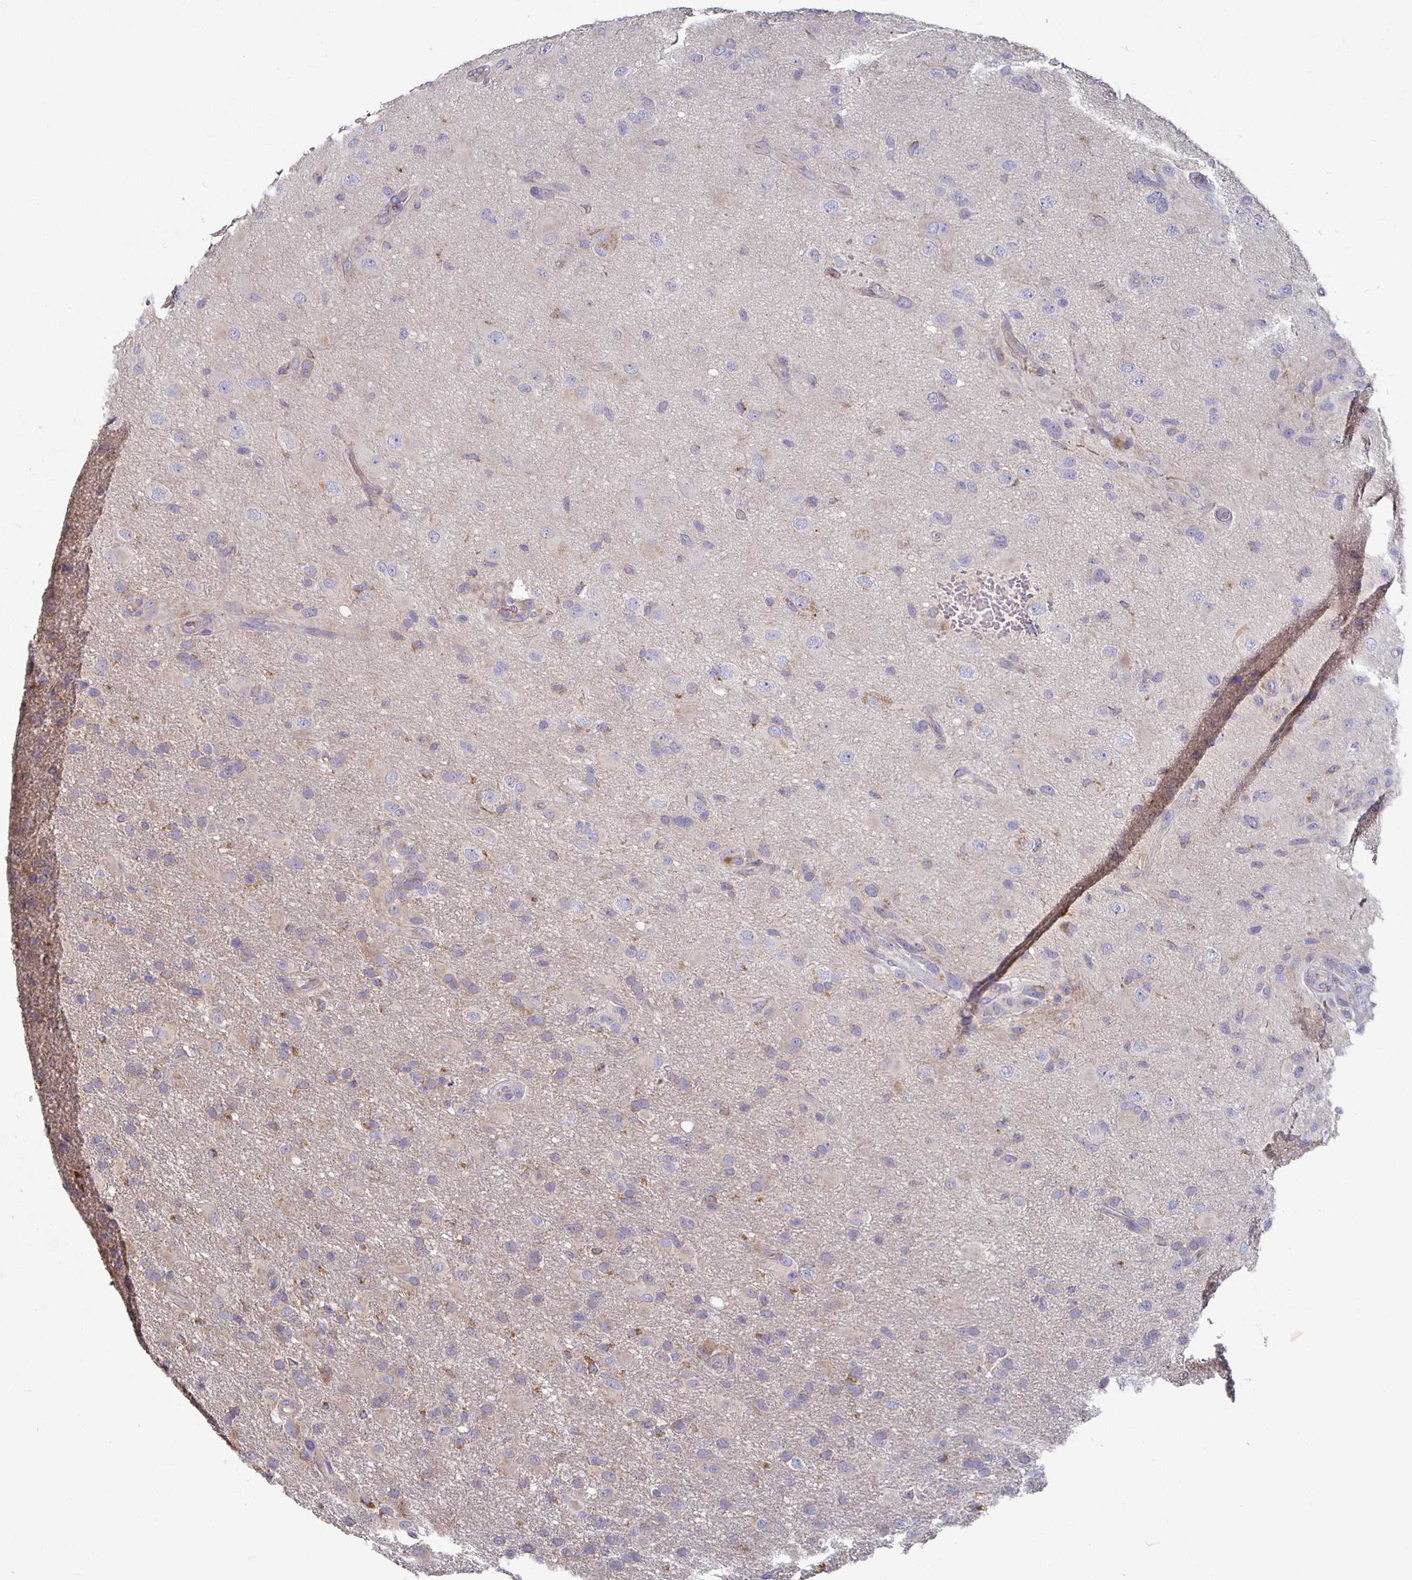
{"staining": {"intensity": "negative", "quantity": "none", "location": "none"}, "tissue": "glioma", "cell_type": "Tumor cells", "image_type": "cancer", "snomed": [{"axis": "morphology", "description": "Glioma, malignant, High grade"}, {"axis": "topography", "description": "Brain"}], "caption": "The immunohistochemistry (IHC) photomicrograph has no significant staining in tumor cells of glioma tissue.", "gene": "RNF144B", "patient": {"sex": "male", "age": 53}}